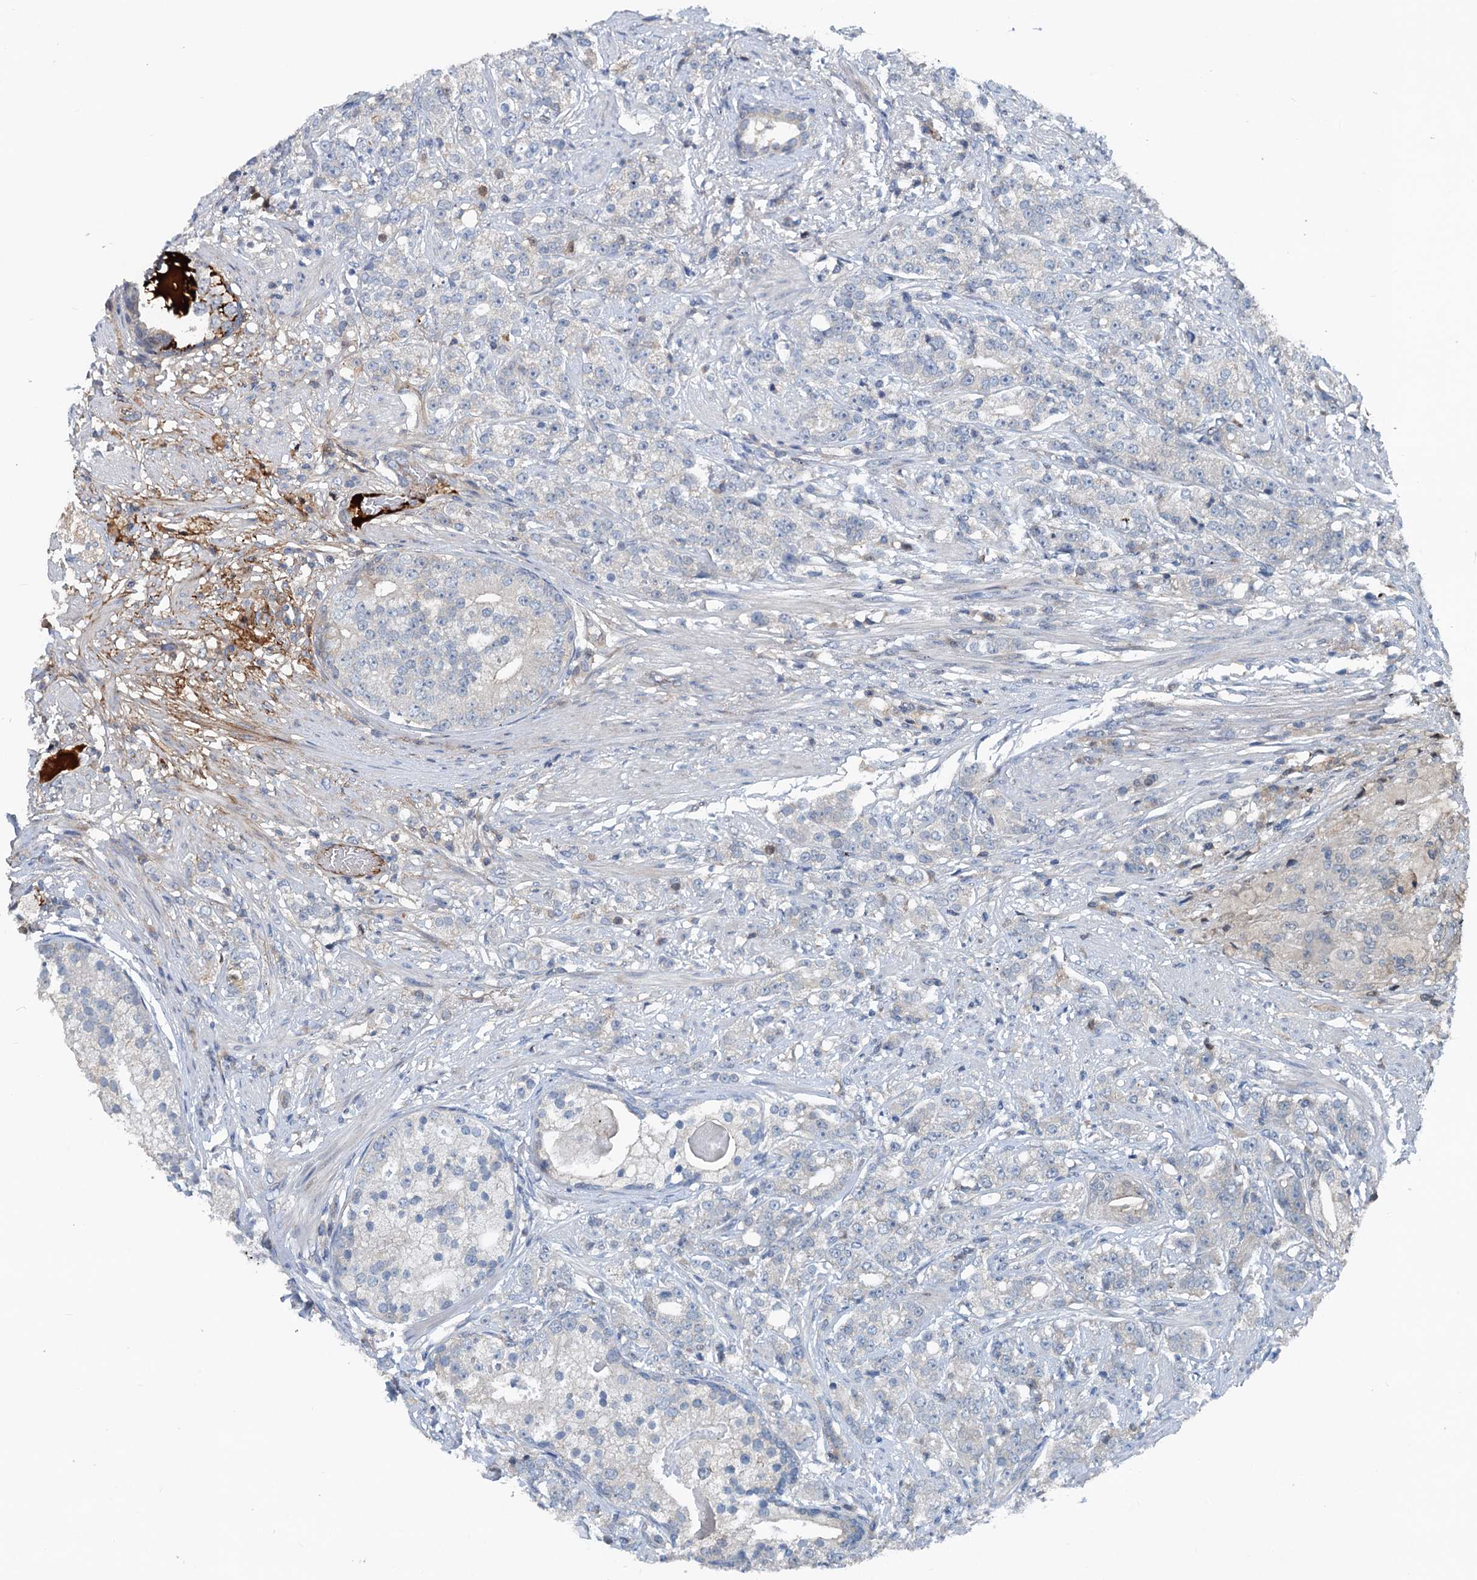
{"staining": {"intensity": "negative", "quantity": "none", "location": "none"}, "tissue": "prostate cancer", "cell_type": "Tumor cells", "image_type": "cancer", "snomed": [{"axis": "morphology", "description": "Adenocarcinoma, High grade"}, {"axis": "topography", "description": "Prostate"}], "caption": "High-grade adenocarcinoma (prostate) stained for a protein using IHC shows no staining tumor cells.", "gene": "TEDC1", "patient": {"sex": "male", "age": 69}}